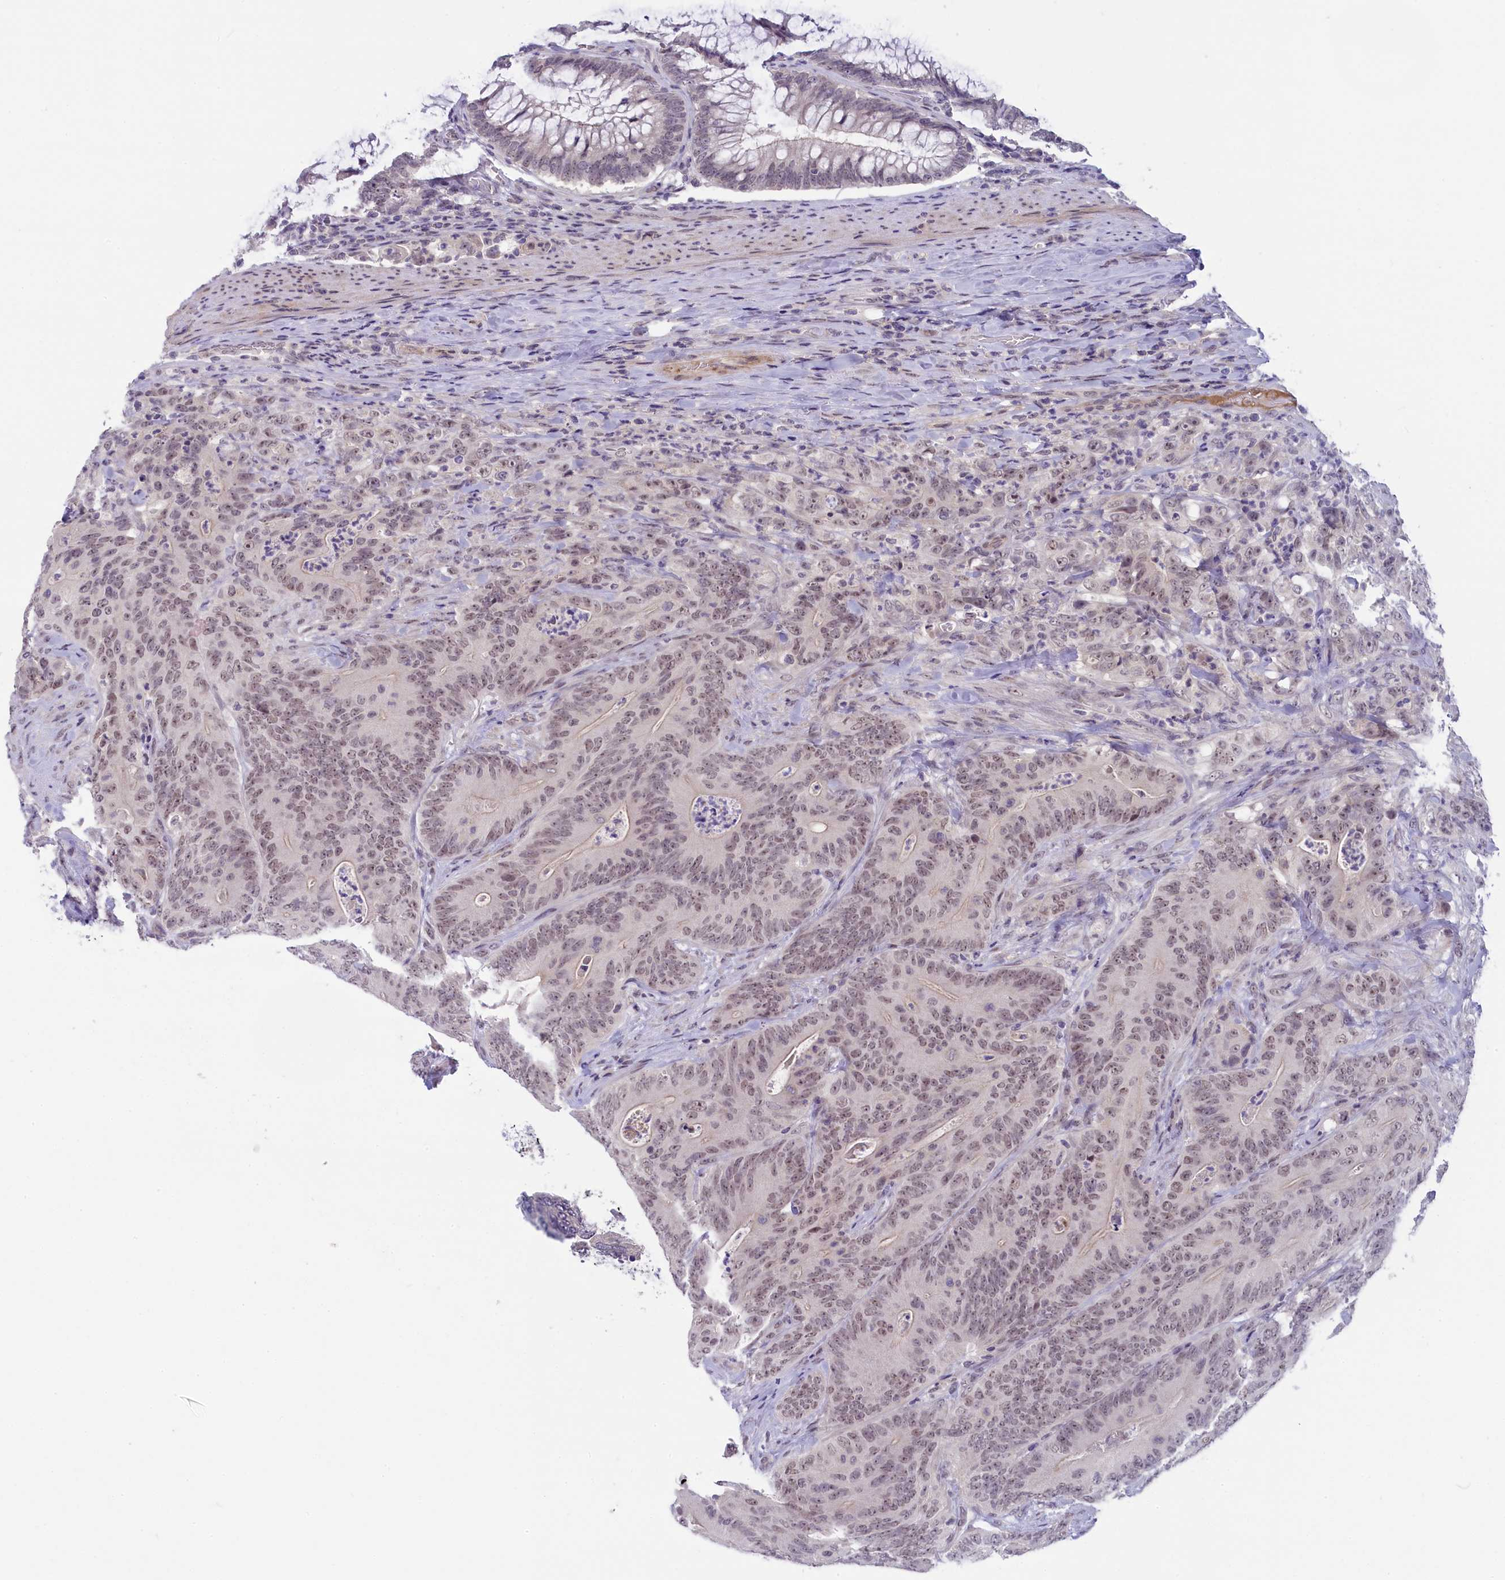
{"staining": {"intensity": "weak", "quantity": ">75%", "location": "nuclear"}, "tissue": "colorectal cancer", "cell_type": "Tumor cells", "image_type": "cancer", "snomed": [{"axis": "morphology", "description": "Normal tissue, NOS"}, {"axis": "topography", "description": "Colon"}], "caption": "A histopathology image of colorectal cancer stained for a protein shows weak nuclear brown staining in tumor cells. (IHC, brightfield microscopy, high magnification).", "gene": "CRAMP1", "patient": {"sex": "female", "age": 82}}